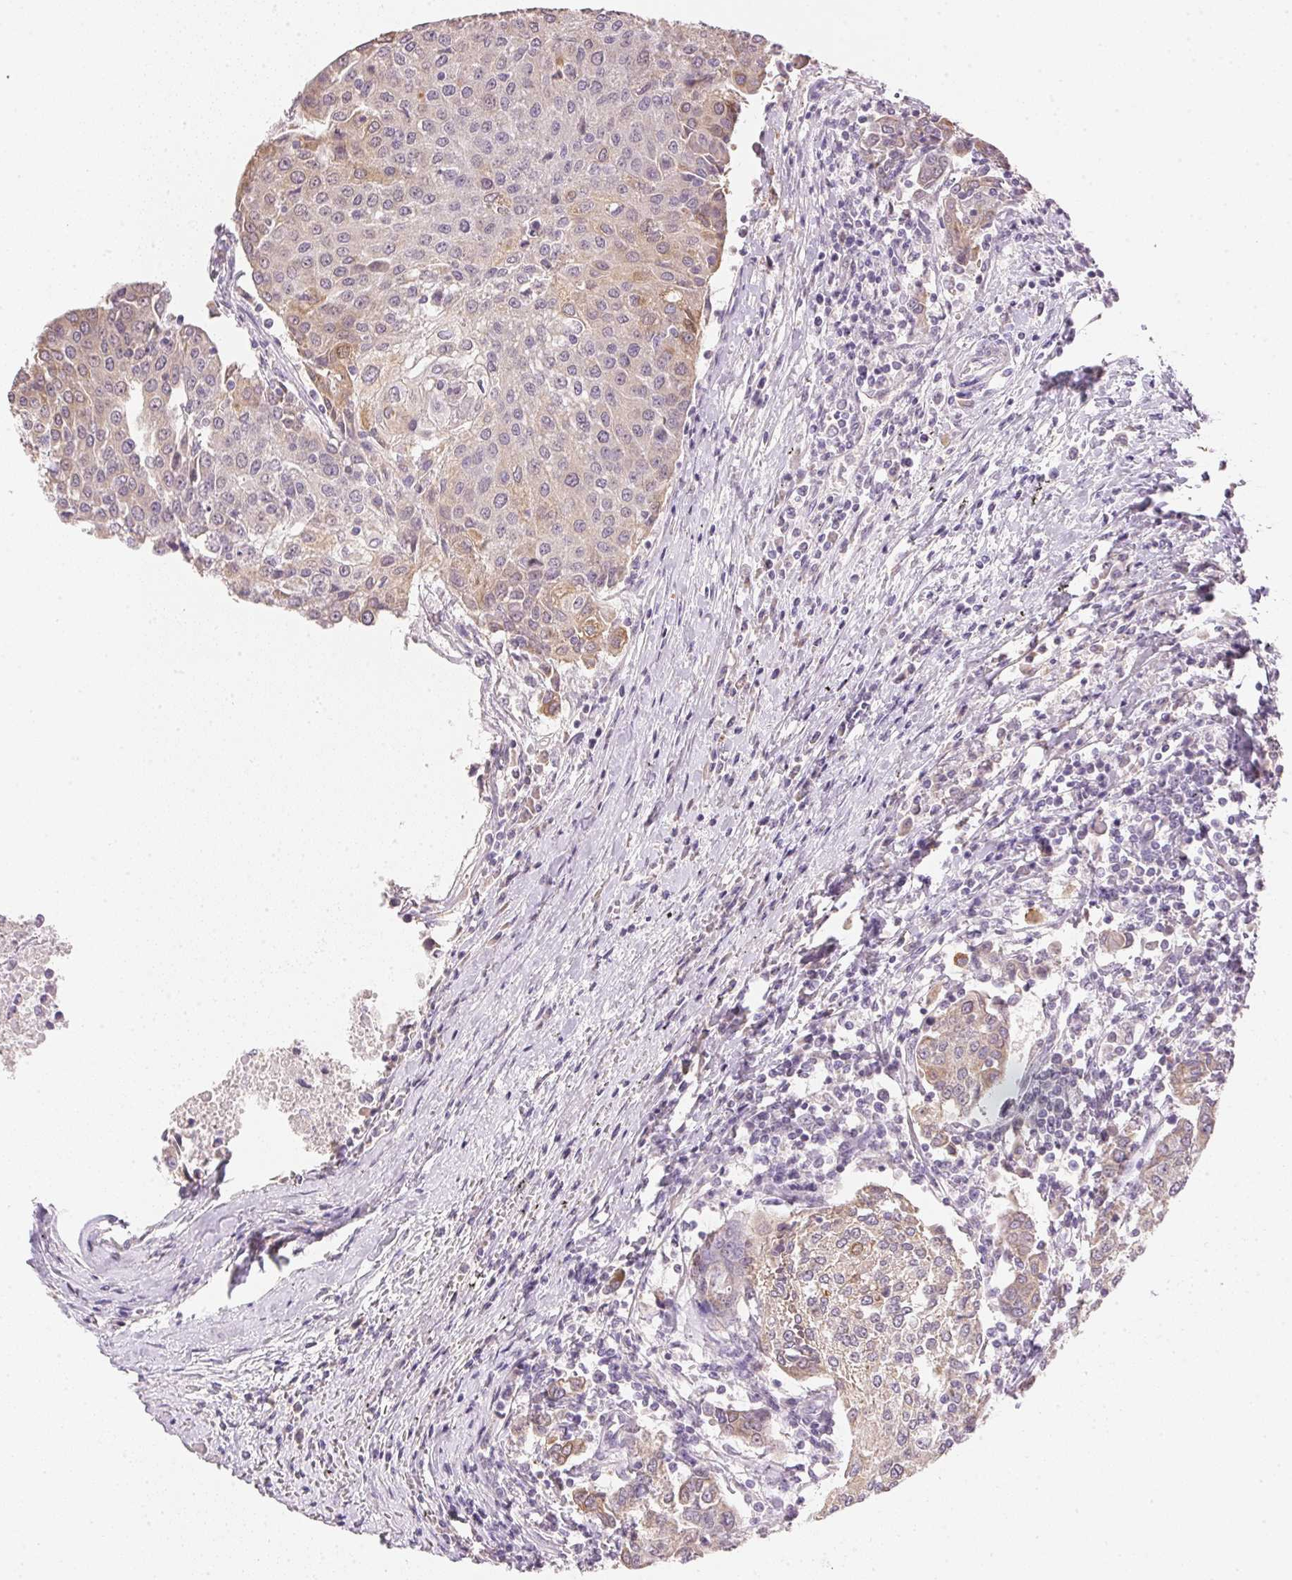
{"staining": {"intensity": "weak", "quantity": "25%-75%", "location": "cytoplasmic/membranous"}, "tissue": "urothelial cancer", "cell_type": "Tumor cells", "image_type": "cancer", "snomed": [{"axis": "morphology", "description": "Urothelial carcinoma, High grade"}, {"axis": "topography", "description": "Urinary bladder"}], "caption": "Protein expression analysis of human urothelial carcinoma (high-grade) reveals weak cytoplasmic/membranous expression in about 25%-75% of tumor cells.", "gene": "DHCR24", "patient": {"sex": "female", "age": 85}}